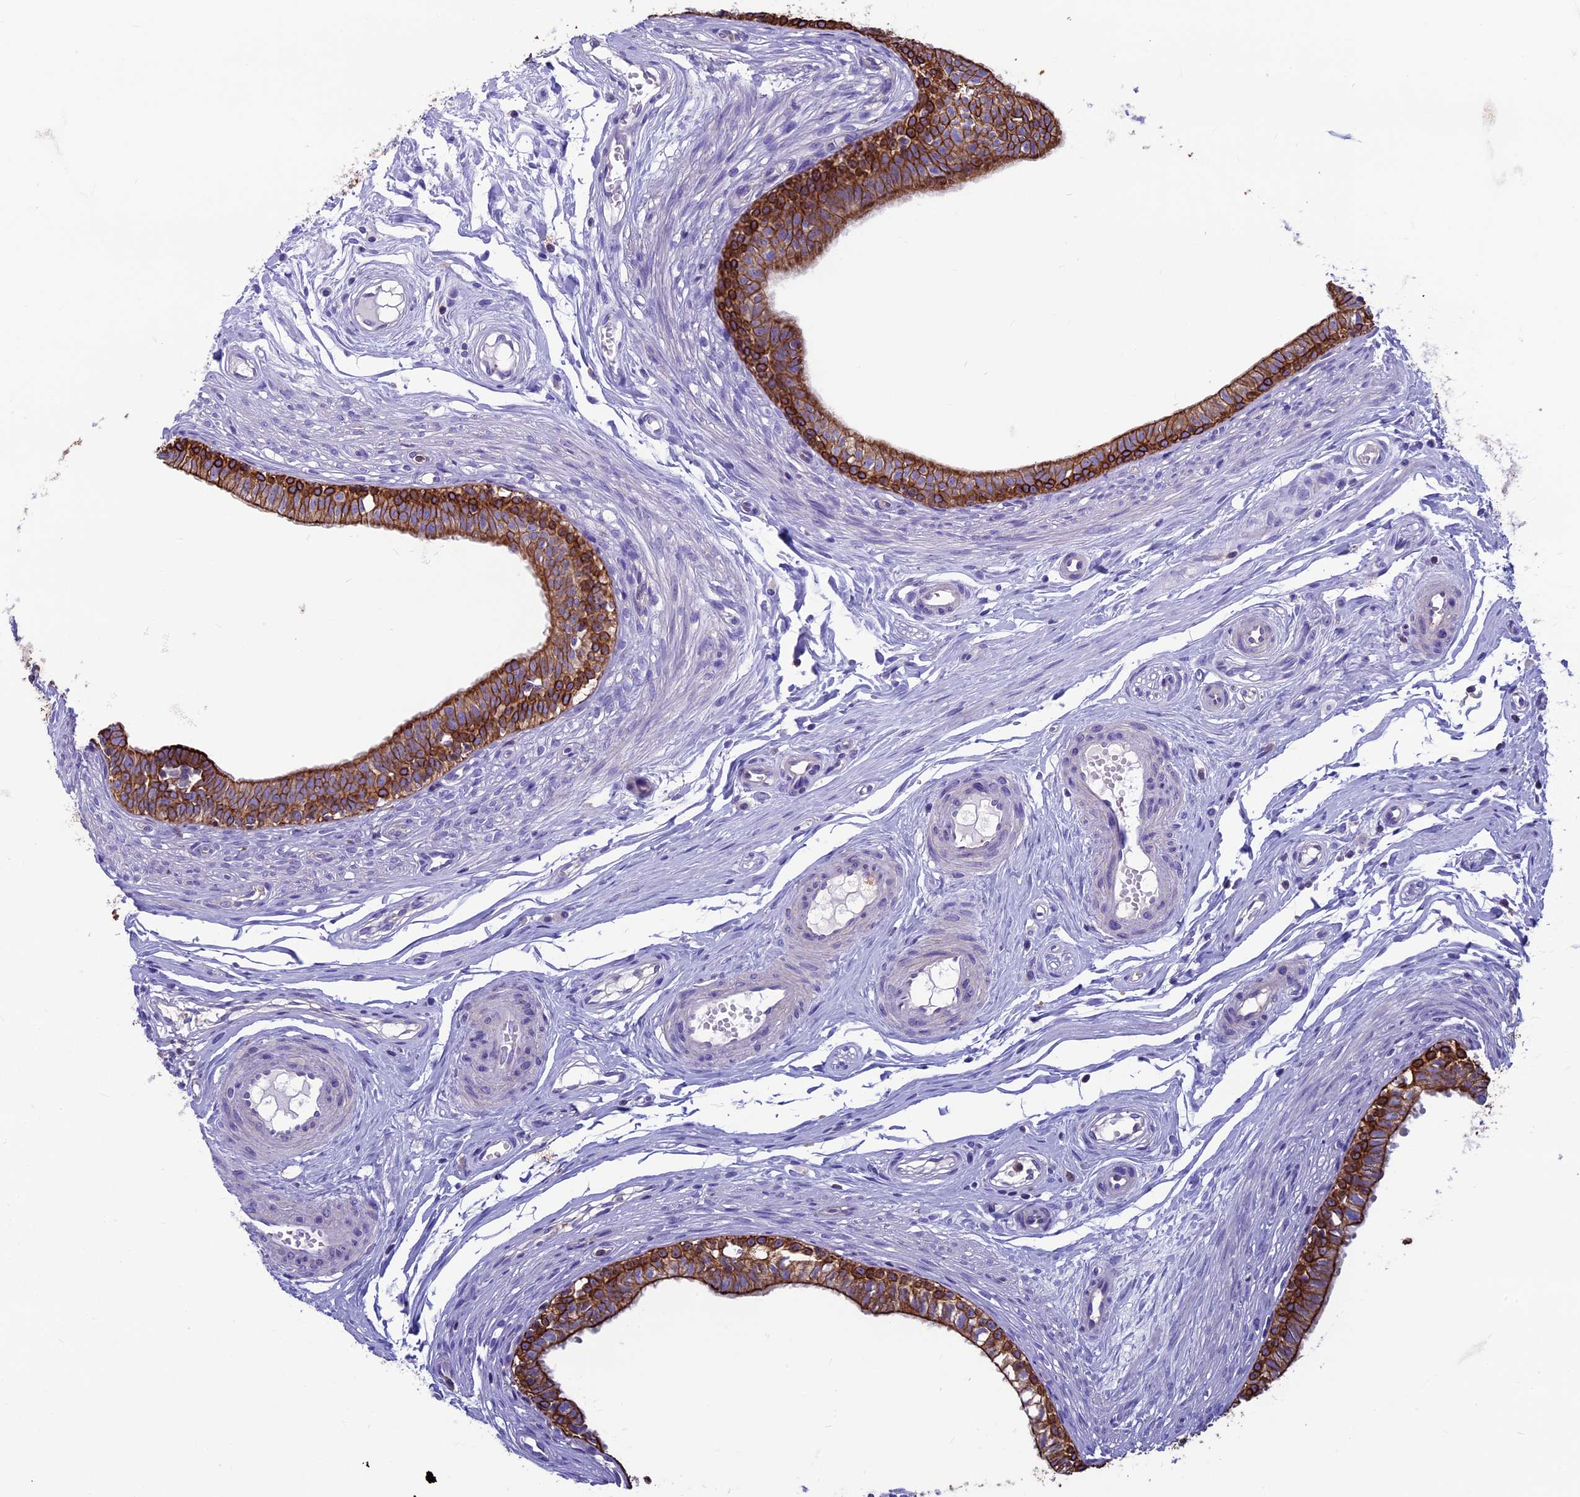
{"staining": {"intensity": "strong", "quantity": "25%-75%", "location": "cytoplasmic/membranous"}, "tissue": "epididymis", "cell_type": "Glandular cells", "image_type": "normal", "snomed": [{"axis": "morphology", "description": "Normal tissue, NOS"}, {"axis": "topography", "description": "Epididymis, spermatic cord, NOS"}], "caption": "High-power microscopy captured an immunohistochemistry (IHC) micrograph of normal epididymis, revealing strong cytoplasmic/membranous staining in about 25%-75% of glandular cells.", "gene": "CDAN1", "patient": {"sex": "male", "age": 22}}